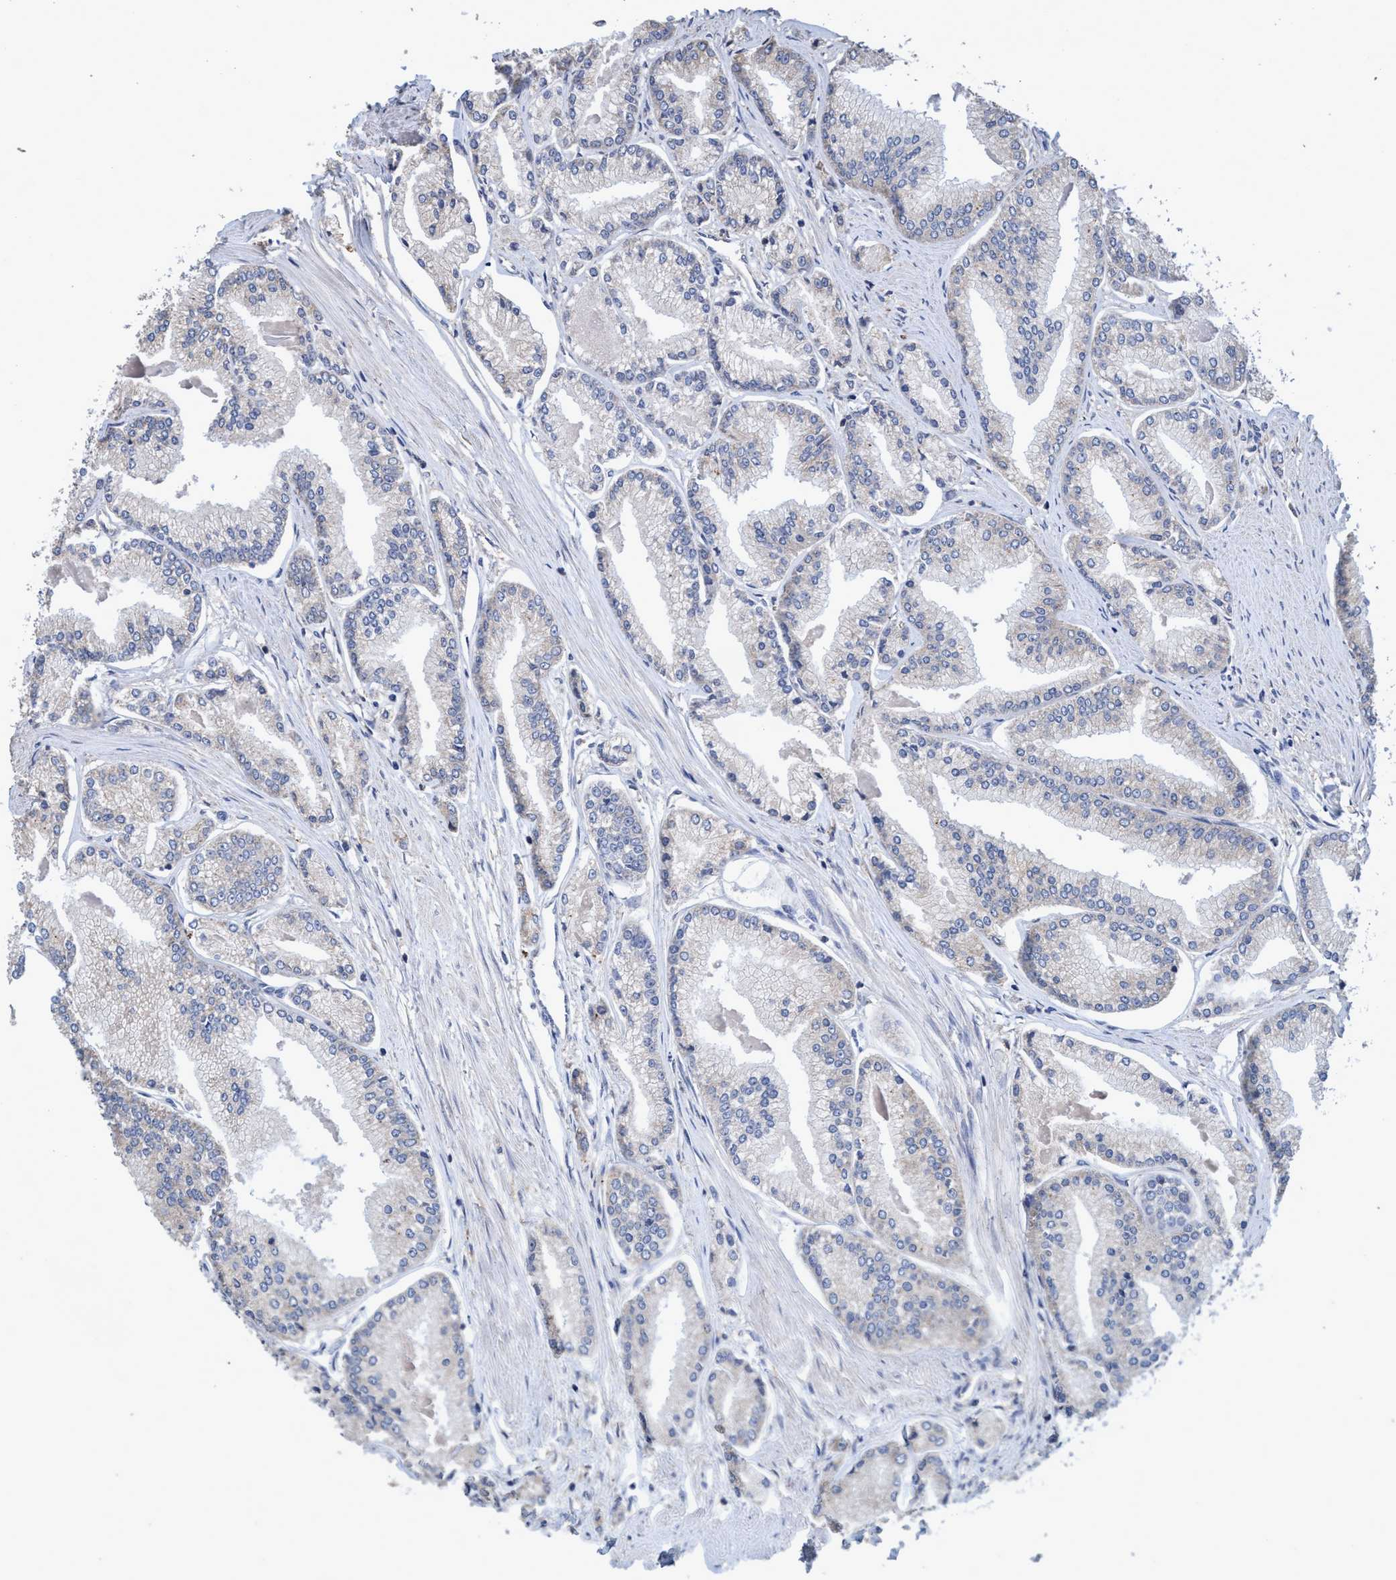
{"staining": {"intensity": "negative", "quantity": "none", "location": "none"}, "tissue": "prostate cancer", "cell_type": "Tumor cells", "image_type": "cancer", "snomed": [{"axis": "morphology", "description": "Adenocarcinoma, Low grade"}, {"axis": "topography", "description": "Prostate"}], "caption": "Immunohistochemical staining of human prostate cancer exhibits no significant staining in tumor cells. (Stains: DAB immunohistochemistry (IHC) with hematoxylin counter stain, Microscopy: brightfield microscopy at high magnification).", "gene": "CALCOCO2", "patient": {"sex": "male", "age": 52}}